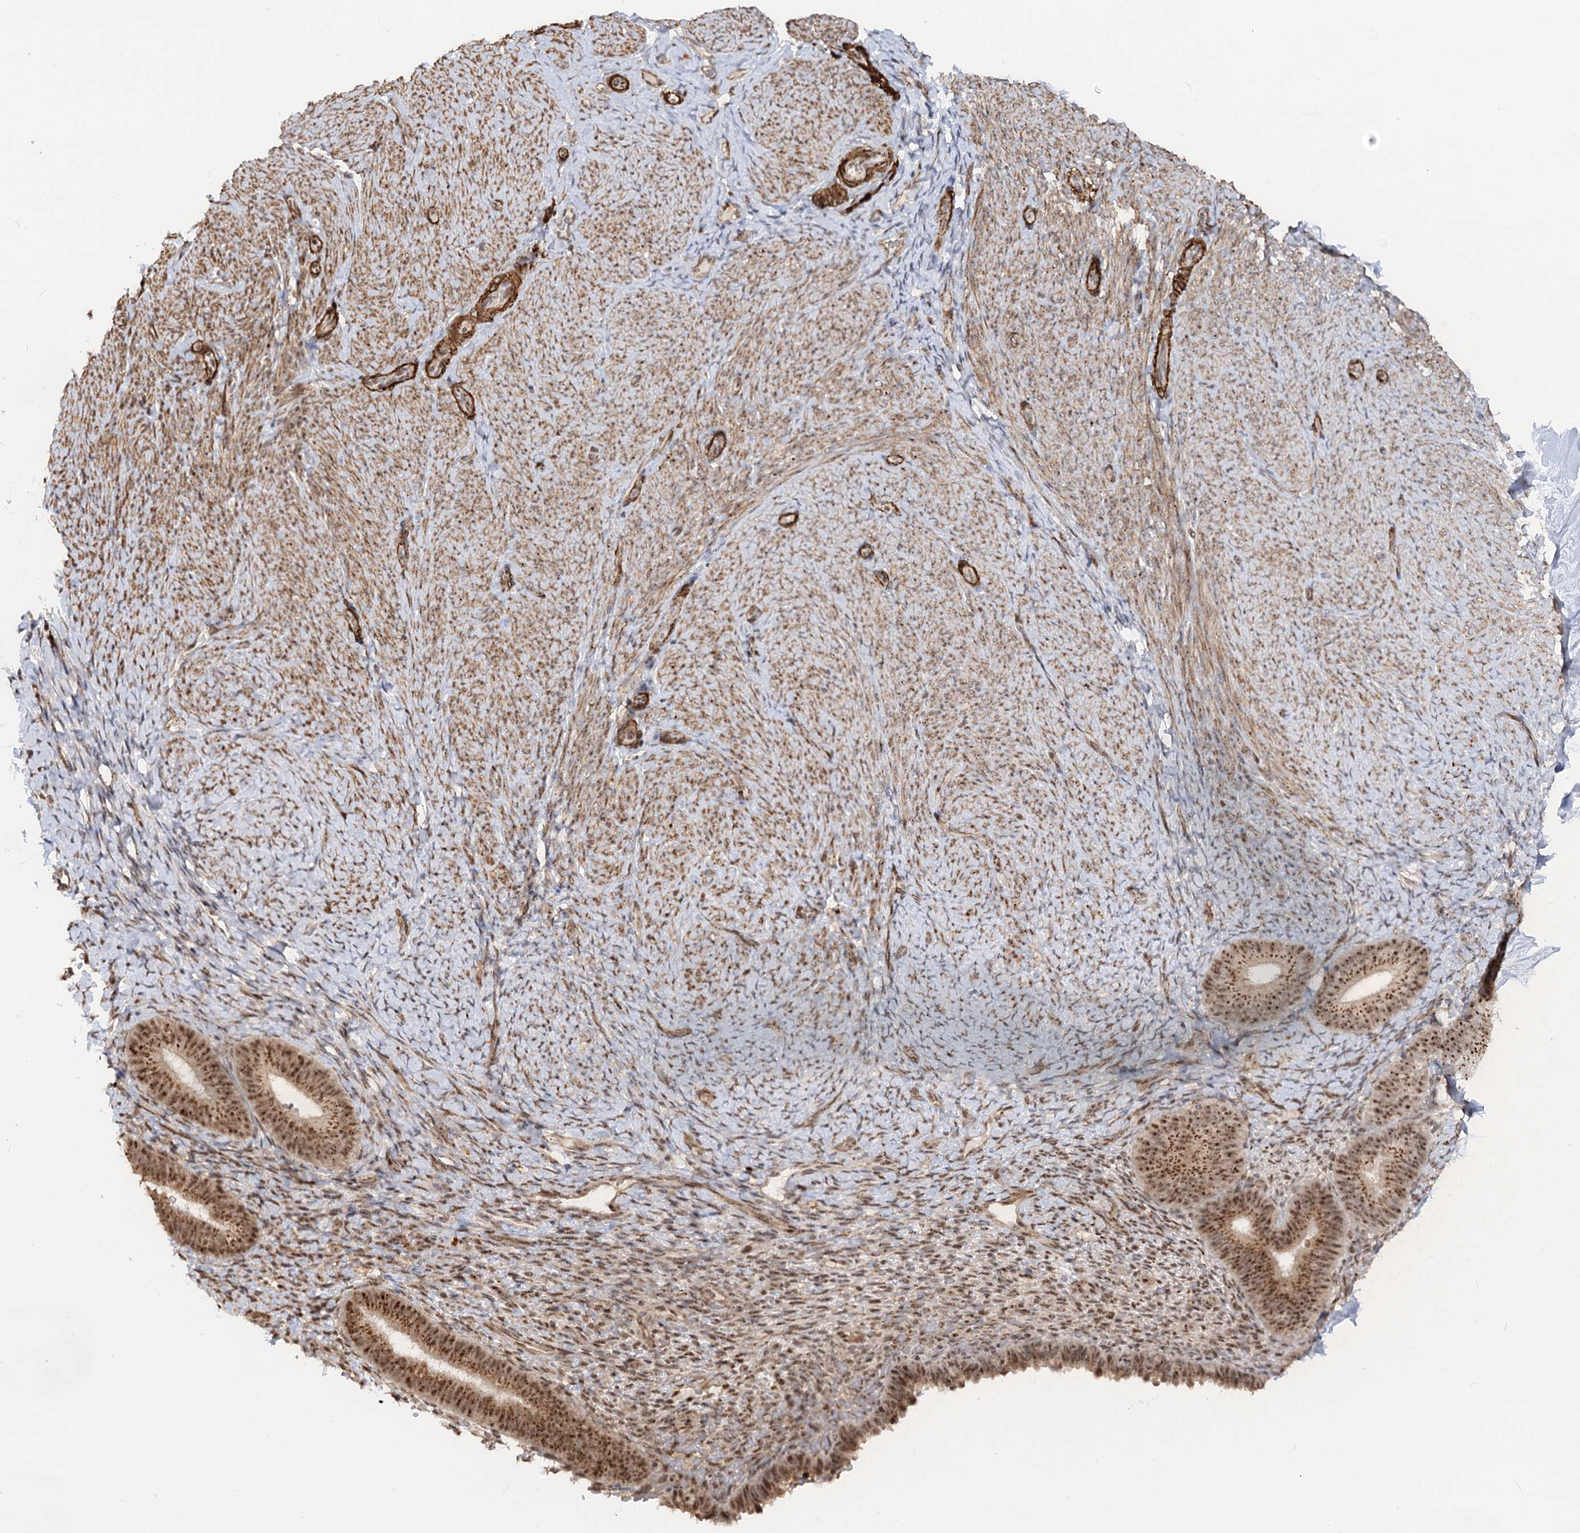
{"staining": {"intensity": "moderate", "quantity": "<25%", "location": "cytoplasmic/membranous,nuclear"}, "tissue": "endometrium", "cell_type": "Cells in endometrial stroma", "image_type": "normal", "snomed": [{"axis": "morphology", "description": "Normal tissue, NOS"}, {"axis": "topography", "description": "Endometrium"}], "caption": "Immunohistochemical staining of unremarkable endometrium demonstrates moderate cytoplasmic/membranous,nuclear protein expression in about <25% of cells in endometrial stroma. The staining is performed using DAB brown chromogen to label protein expression. The nuclei are counter-stained blue using hematoxylin.", "gene": "GNL3L", "patient": {"sex": "female", "age": 65}}